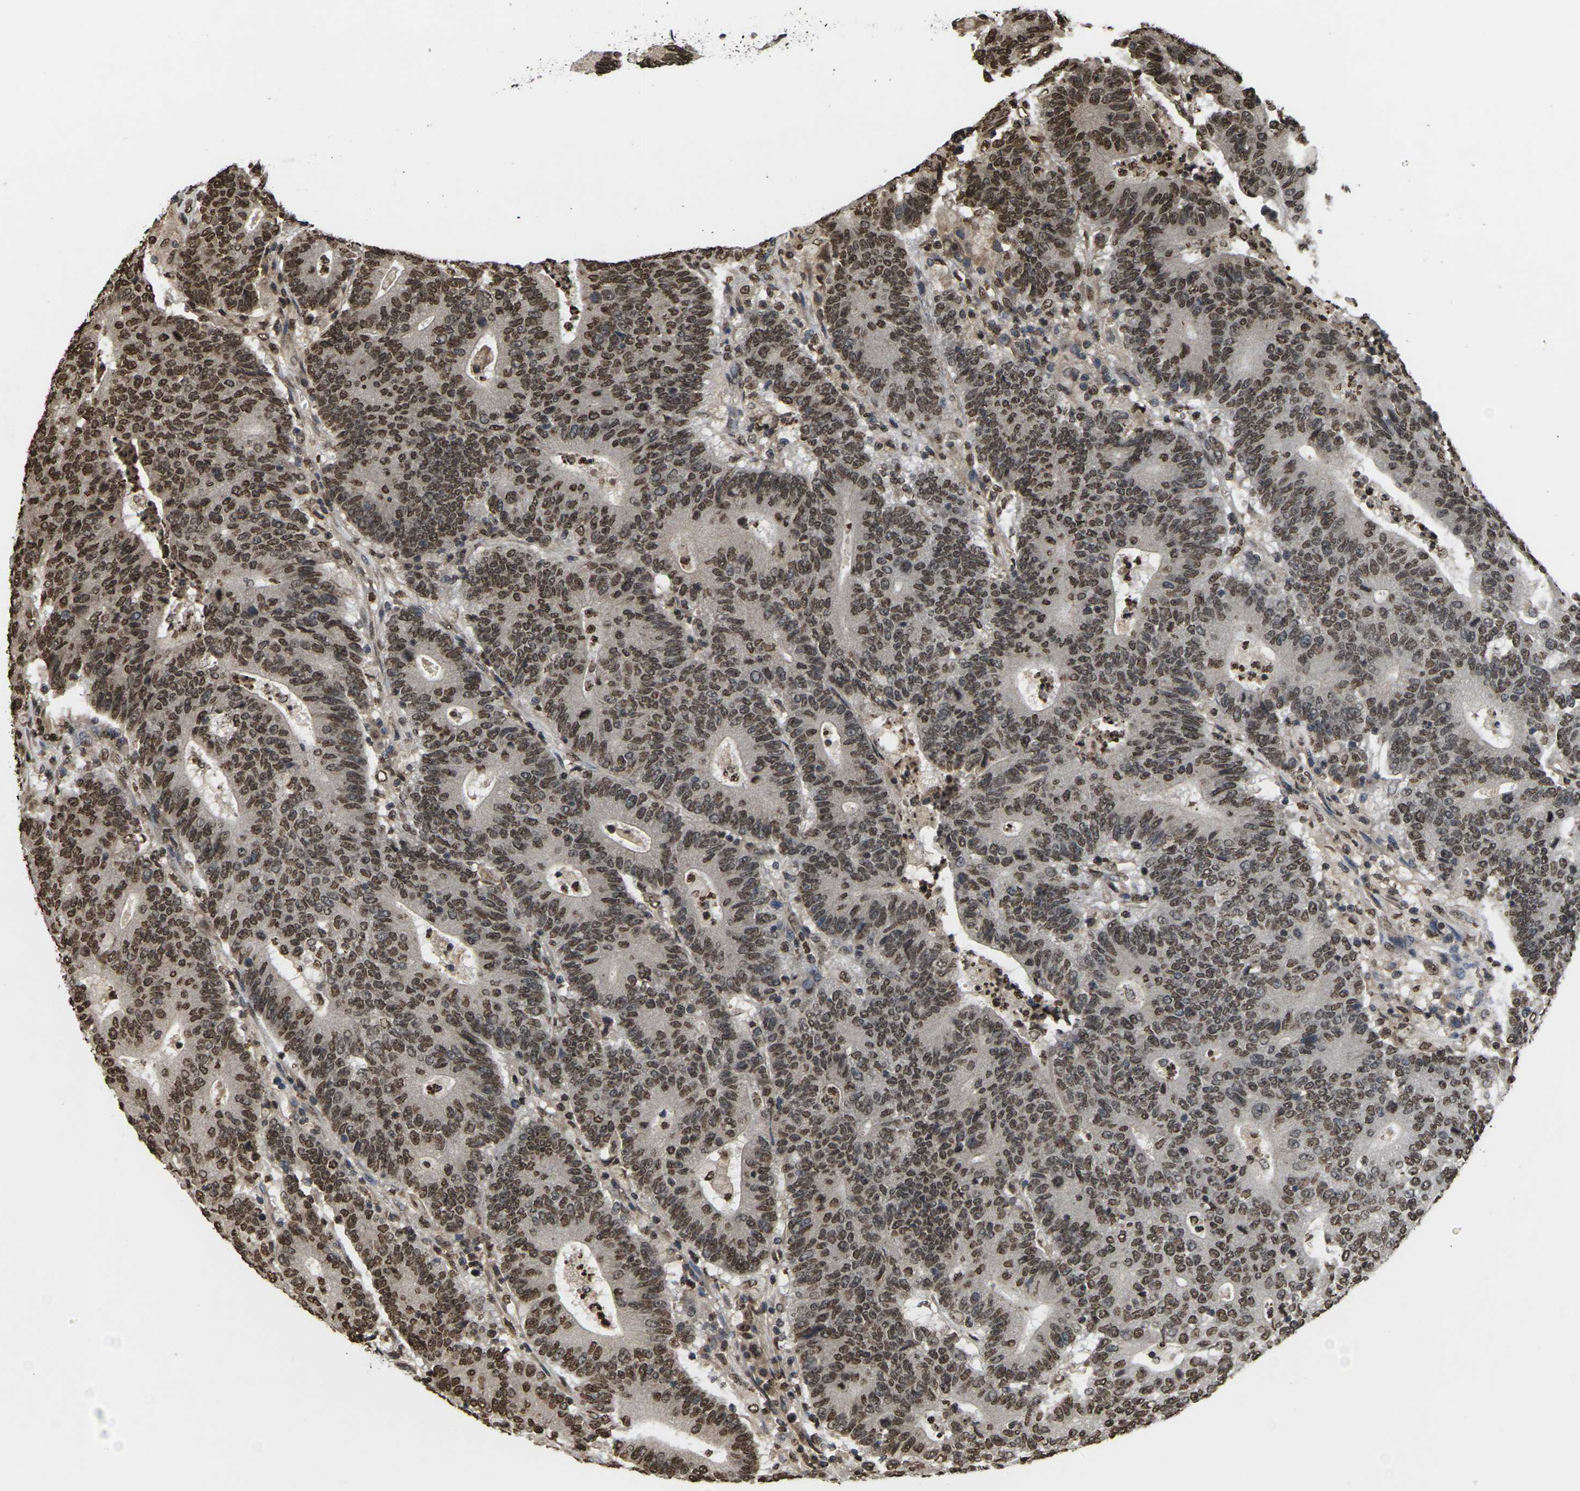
{"staining": {"intensity": "moderate", "quantity": ">75%", "location": "nuclear"}, "tissue": "colorectal cancer", "cell_type": "Tumor cells", "image_type": "cancer", "snomed": [{"axis": "morphology", "description": "Normal tissue, NOS"}, {"axis": "morphology", "description": "Adenocarcinoma, NOS"}, {"axis": "topography", "description": "Colon"}], "caption": "Moderate nuclear protein staining is seen in approximately >75% of tumor cells in adenocarcinoma (colorectal).", "gene": "EMSY", "patient": {"sex": "female", "age": 75}}